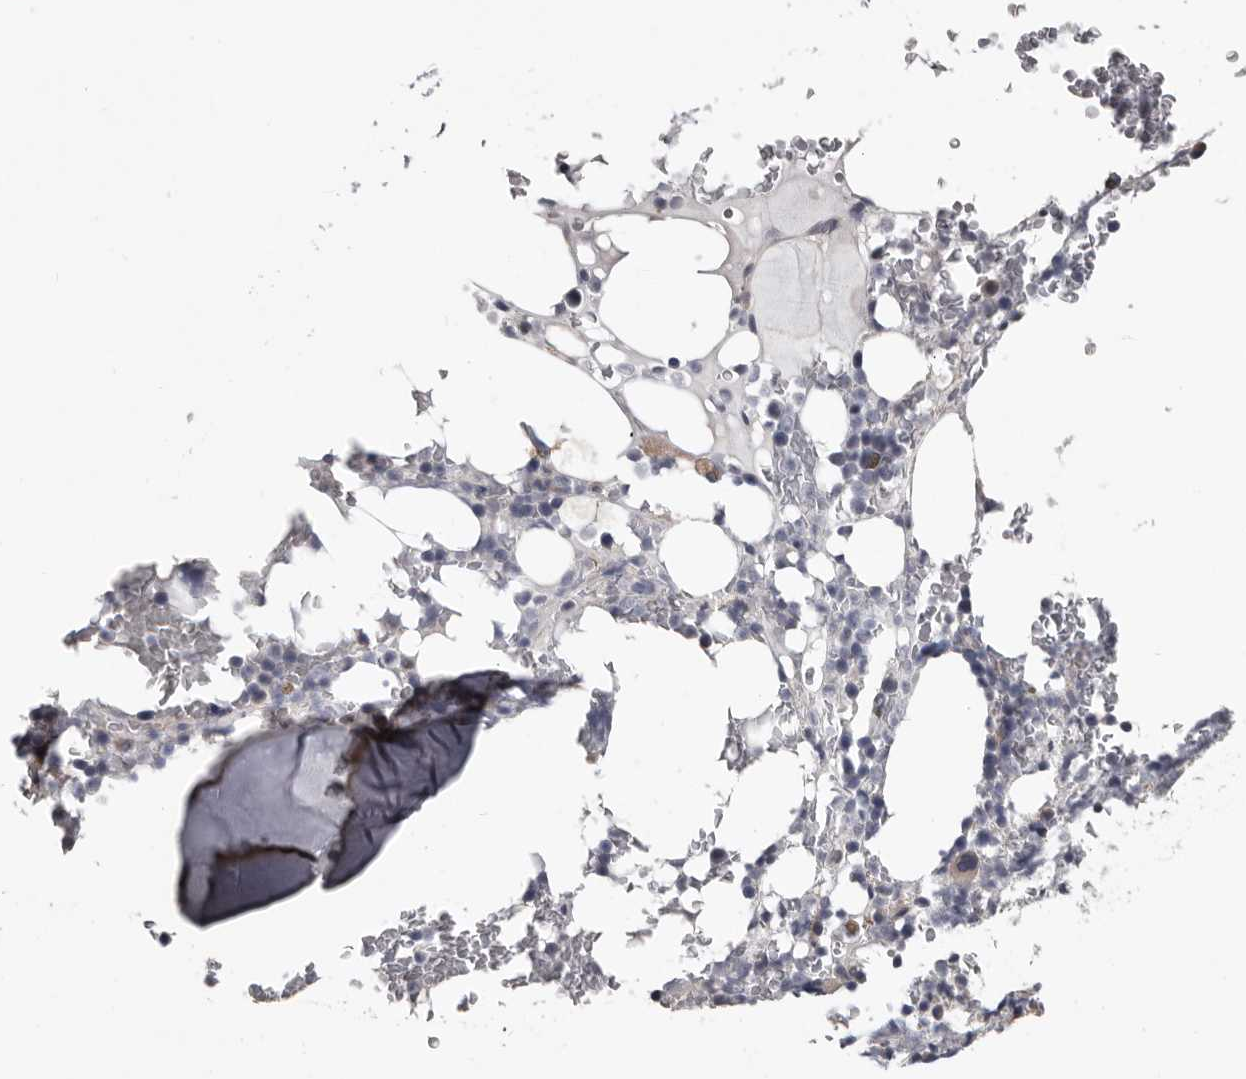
{"staining": {"intensity": "negative", "quantity": "none", "location": "none"}, "tissue": "bone marrow", "cell_type": "Hematopoietic cells", "image_type": "normal", "snomed": [{"axis": "morphology", "description": "Normal tissue, NOS"}, {"axis": "topography", "description": "Bone marrow"}], "caption": "IHC image of unremarkable bone marrow: bone marrow stained with DAB (3,3'-diaminobenzidine) shows no significant protein positivity in hematopoietic cells. The staining was performed using DAB to visualize the protein expression in brown, while the nuclei were stained in blue with hematoxylin (Magnification: 20x).", "gene": "RNF217", "patient": {"sex": "male", "age": 58}}